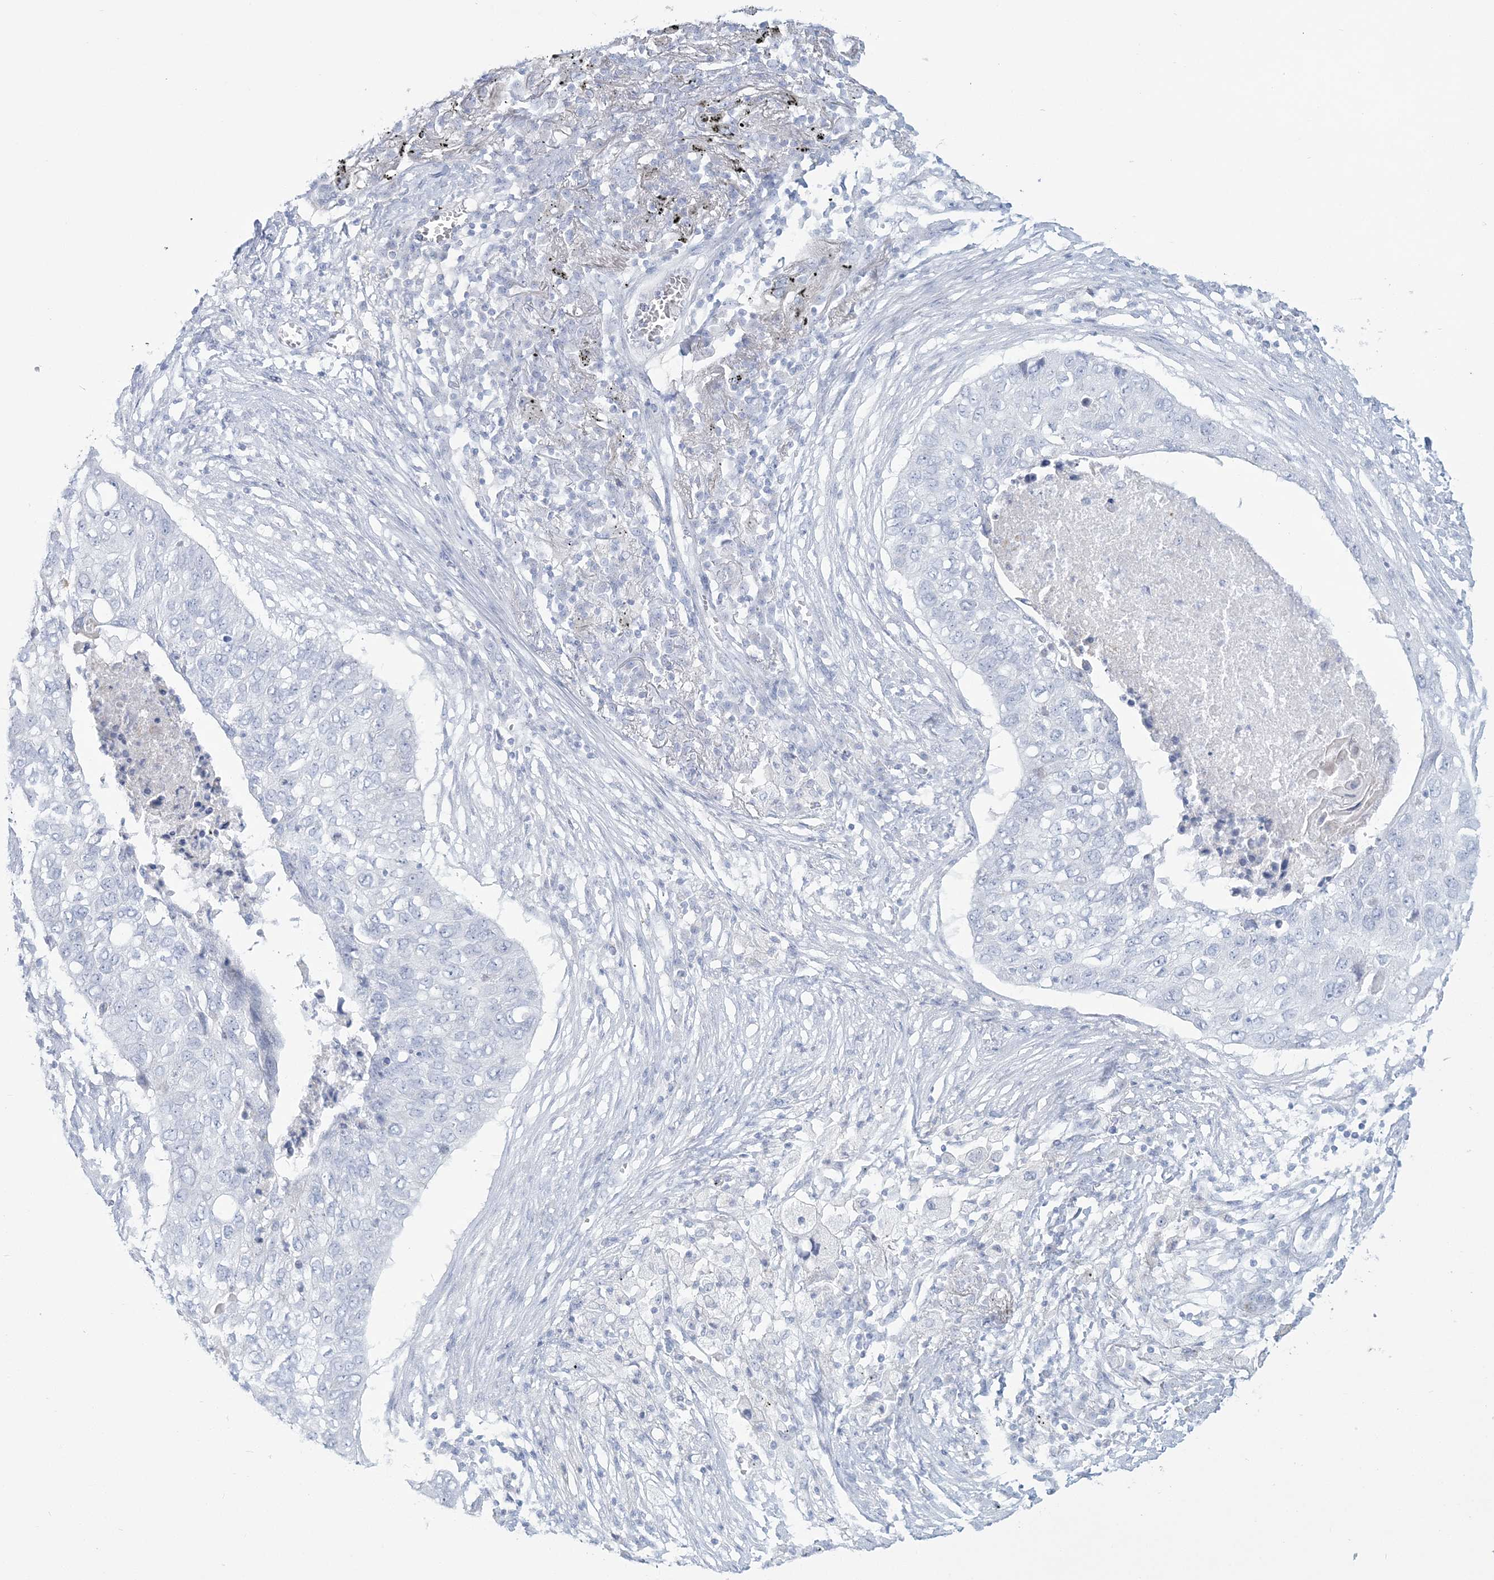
{"staining": {"intensity": "negative", "quantity": "none", "location": "none"}, "tissue": "lung cancer", "cell_type": "Tumor cells", "image_type": "cancer", "snomed": [{"axis": "morphology", "description": "Squamous cell carcinoma, NOS"}, {"axis": "topography", "description": "Lung"}], "caption": "Immunohistochemical staining of human lung cancer reveals no significant staining in tumor cells.", "gene": "ADGB", "patient": {"sex": "female", "age": 63}}